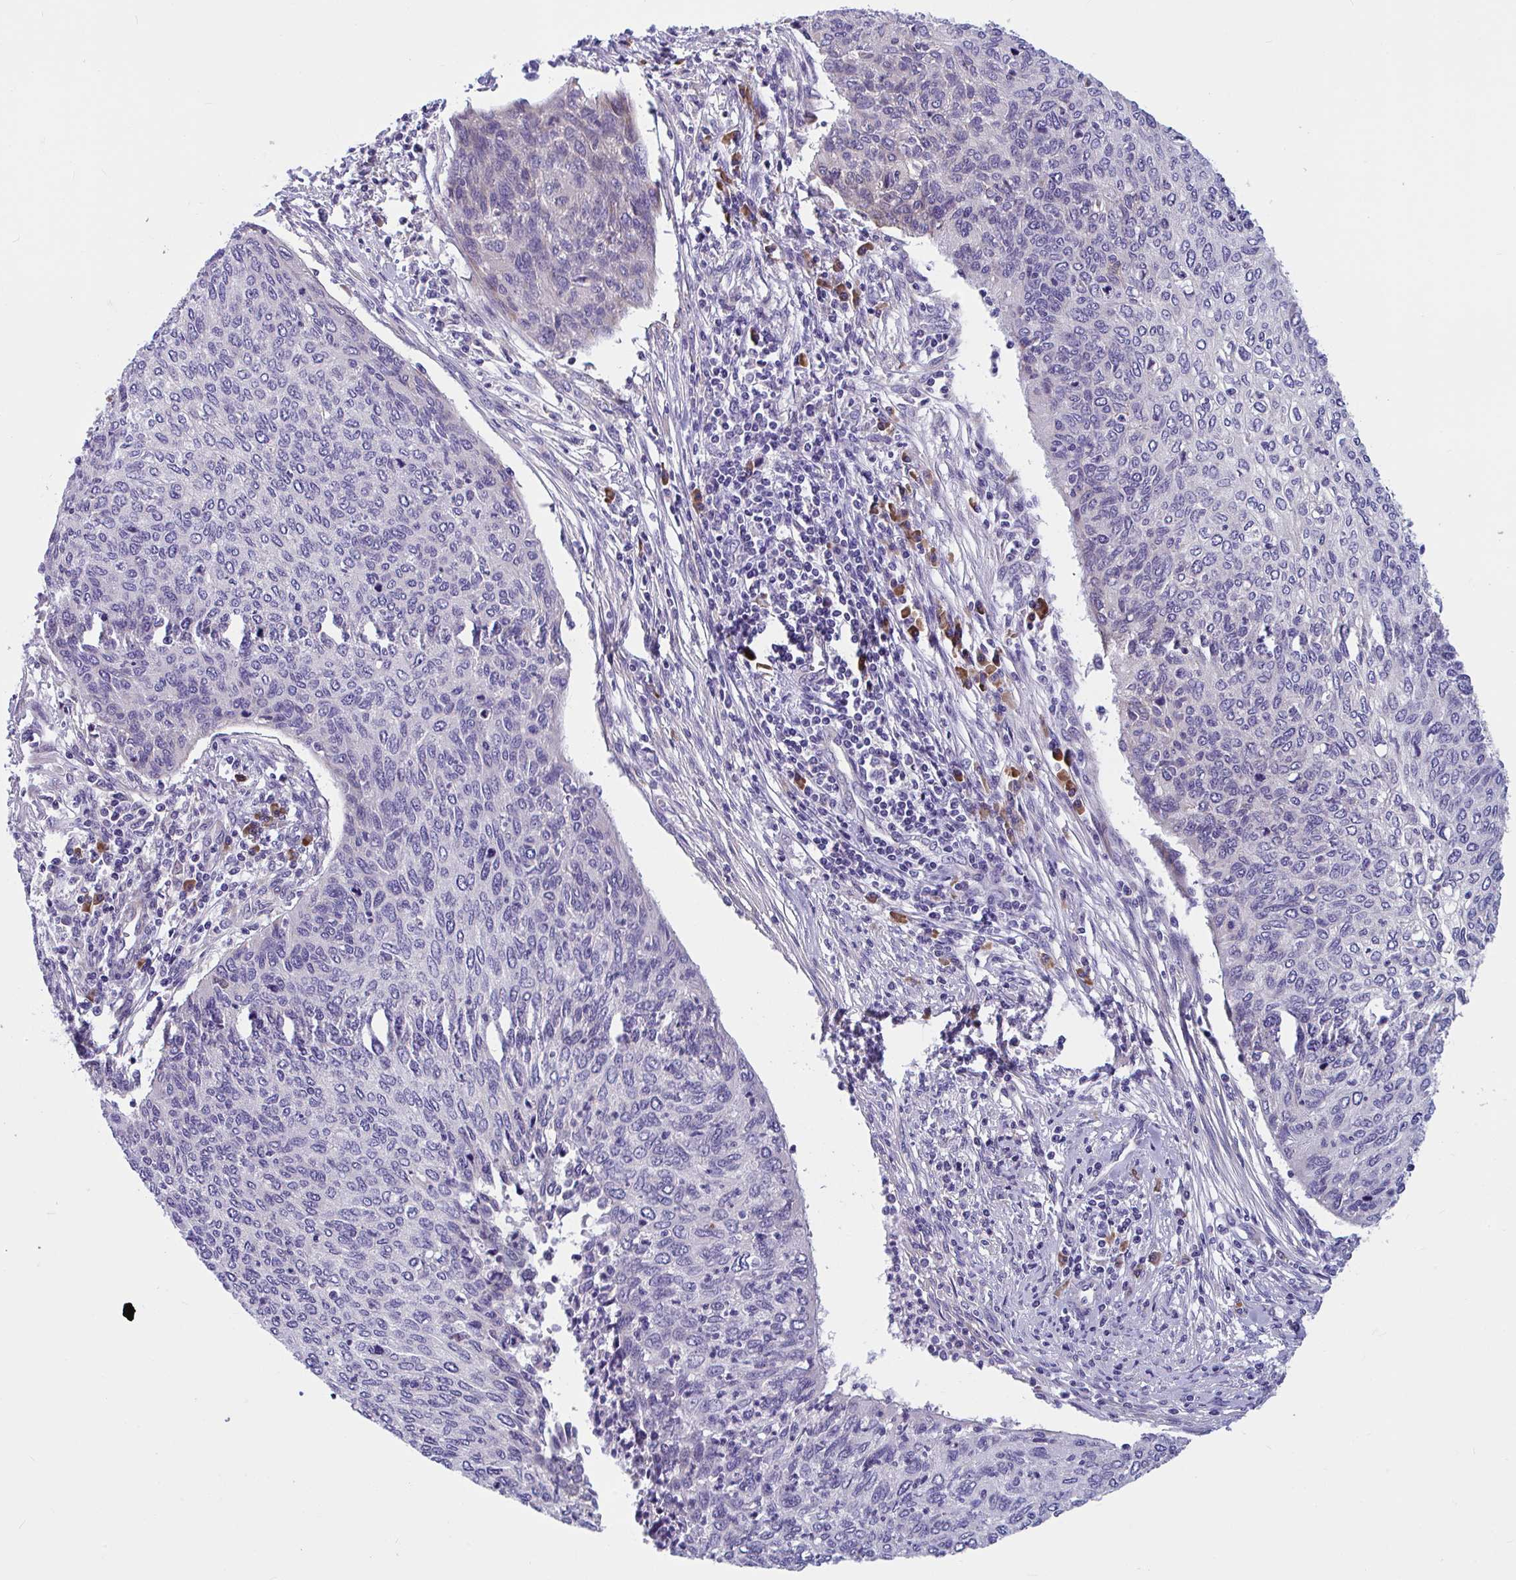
{"staining": {"intensity": "negative", "quantity": "none", "location": "none"}, "tissue": "cervical cancer", "cell_type": "Tumor cells", "image_type": "cancer", "snomed": [{"axis": "morphology", "description": "Squamous cell carcinoma, NOS"}, {"axis": "topography", "description": "Cervix"}], "caption": "DAB immunohistochemical staining of human squamous cell carcinoma (cervical) reveals no significant staining in tumor cells.", "gene": "WBP1", "patient": {"sex": "female", "age": 38}}